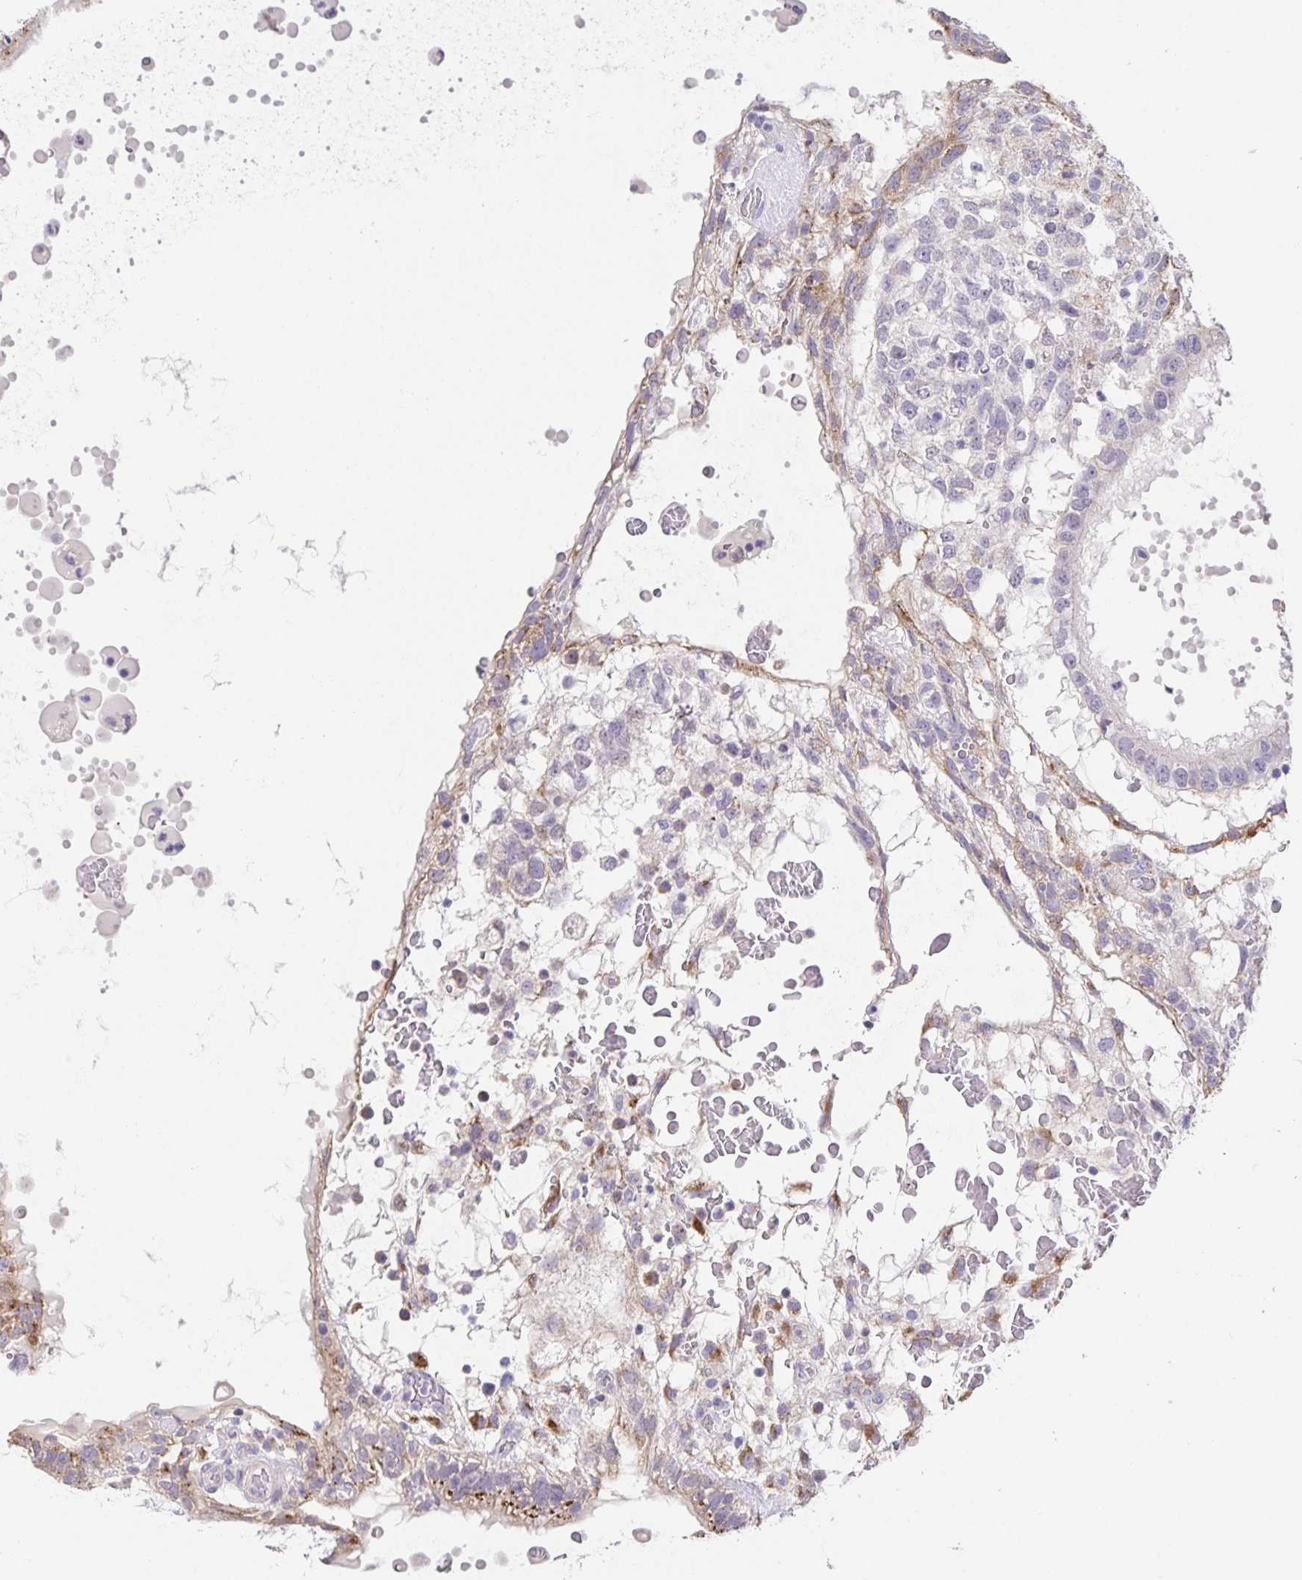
{"staining": {"intensity": "moderate", "quantity": "25%-75%", "location": "cytoplasmic/membranous"}, "tissue": "testis cancer", "cell_type": "Tumor cells", "image_type": "cancer", "snomed": [{"axis": "morphology", "description": "Normal tissue, NOS"}, {"axis": "morphology", "description": "Carcinoma, Embryonal, NOS"}, {"axis": "topography", "description": "Testis"}], "caption": "Moderate cytoplasmic/membranous positivity is appreciated in about 25%-75% of tumor cells in testis cancer. Immunohistochemistry stains the protein in brown and the nuclei are stained blue.", "gene": "PRR36", "patient": {"sex": "male", "age": 32}}